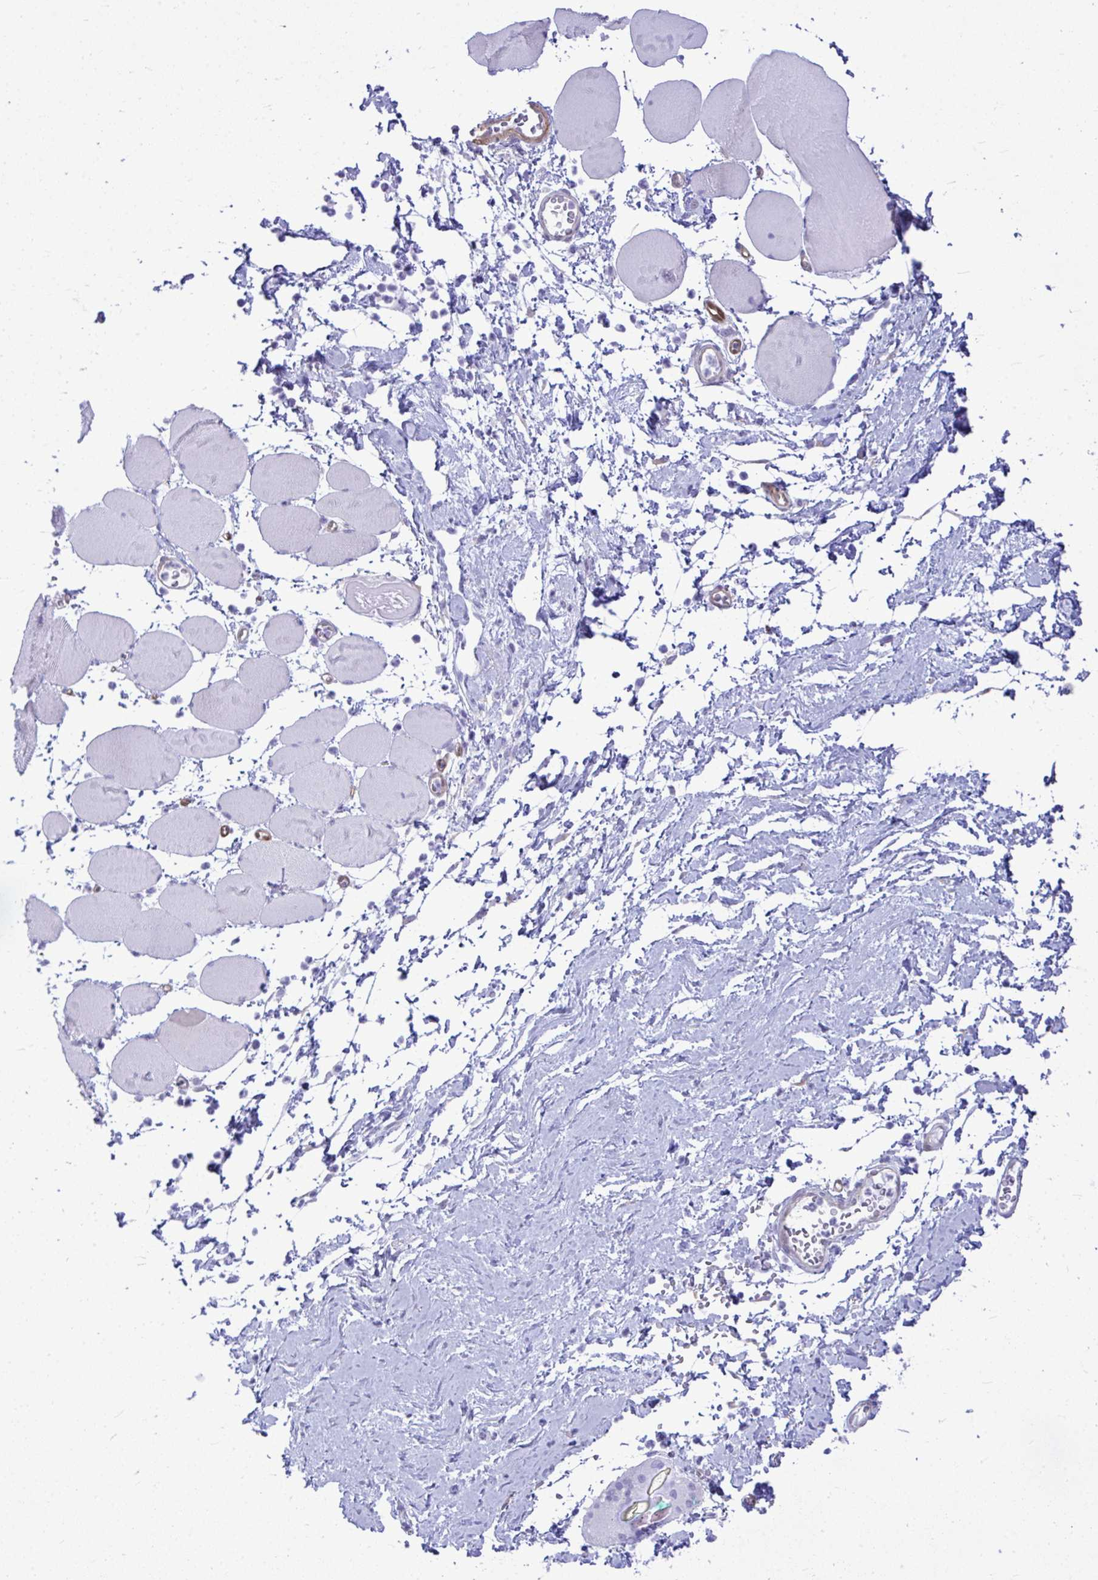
{"staining": {"intensity": "negative", "quantity": "none", "location": "none"}, "tissue": "skeletal muscle", "cell_type": "Myocytes", "image_type": "normal", "snomed": [{"axis": "morphology", "description": "Normal tissue, NOS"}, {"axis": "topography", "description": "Skeletal muscle"}], "caption": "Myocytes show no significant protein staining in benign skeletal muscle. (Brightfield microscopy of DAB immunohistochemistry at high magnification).", "gene": "LIMS2", "patient": {"sex": "female", "age": 75}}